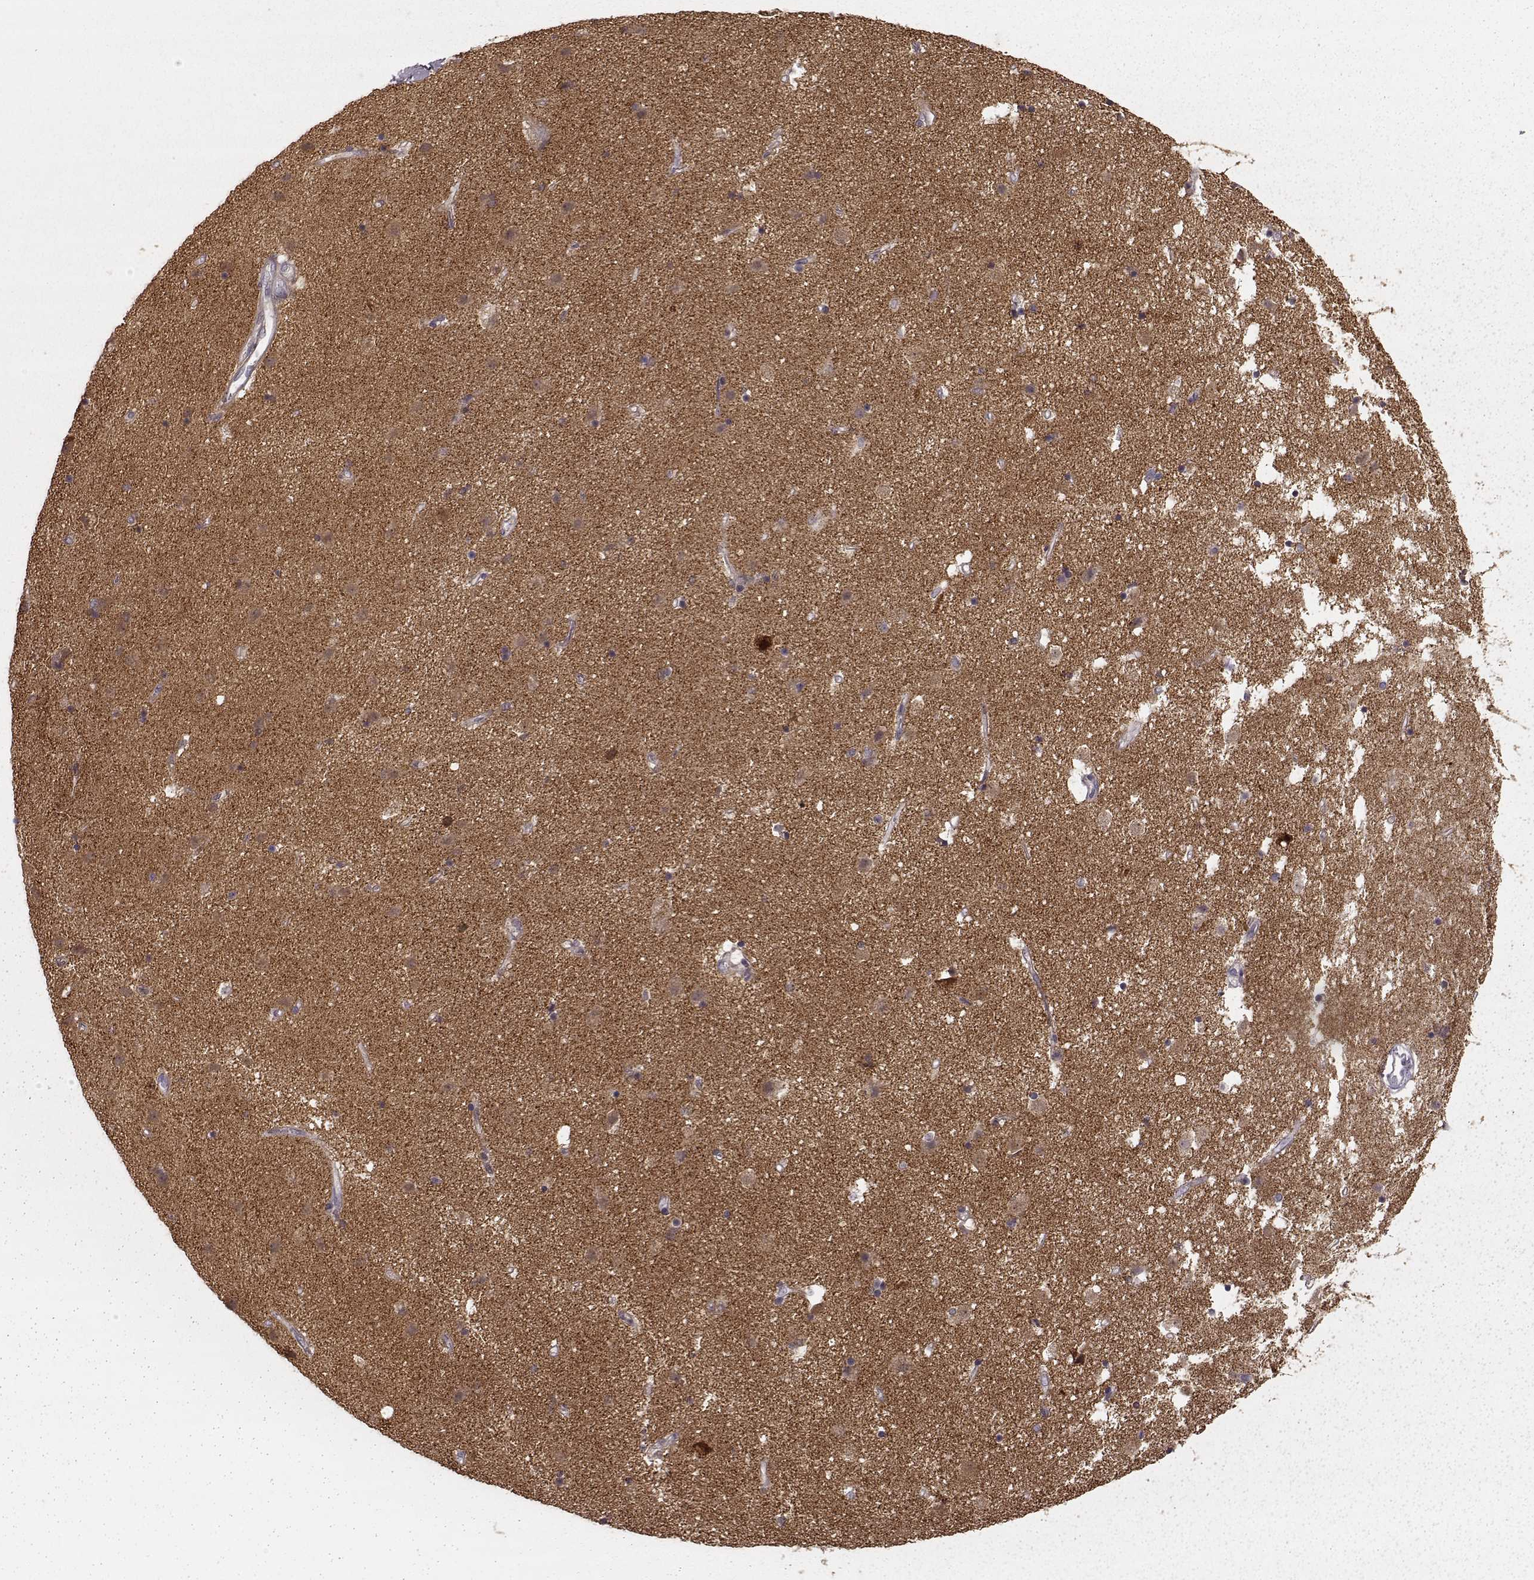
{"staining": {"intensity": "negative", "quantity": "none", "location": "none"}, "tissue": "caudate", "cell_type": "Glial cells", "image_type": "normal", "snomed": [{"axis": "morphology", "description": "Normal tissue, NOS"}, {"axis": "topography", "description": "Lateral ventricle wall"}], "caption": "IHC histopathology image of normal caudate stained for a protein (brown), which shows no positivity in glial cells. (DAB immunohistochemistry (IHC) visualized using brightfield microscopy, high magnification).", "gene": "PRKCE", "patient": {"sex": "female", "age": 71}}